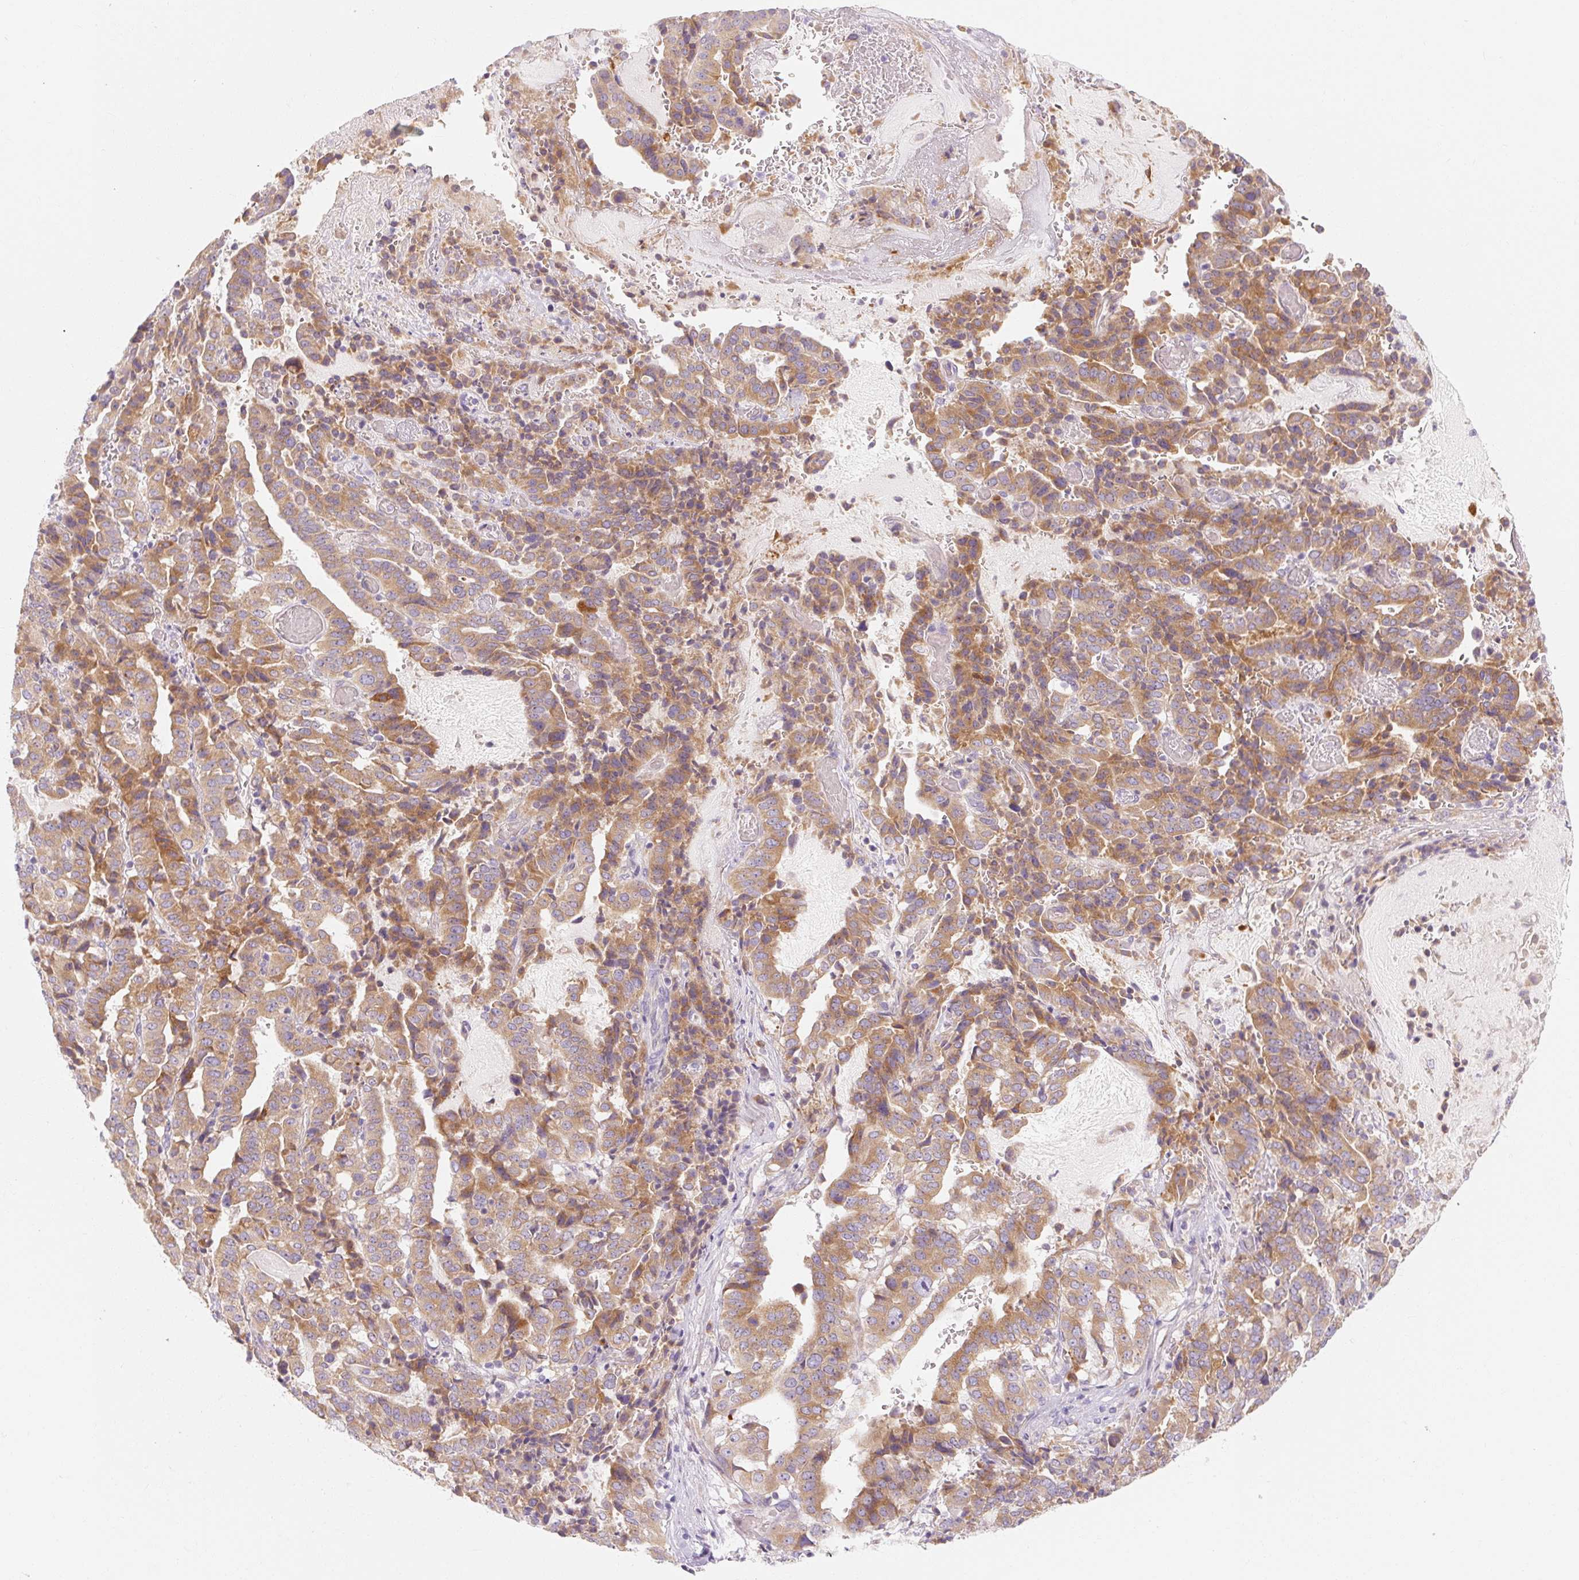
{"staining": {"intensity": "moderate", "quantity": ">75%", "location": "cytoplasmic/membranous"}, "tissue": "stomach cancer", "cell_type": "Tumor cells", "image_type": "cancer", "snomed": [{"axis": "morphology", "description": "Adenocarcinoma, NOS"}, {"axis": "topography", "description": "Stomach"}], "caption": "High-power microscopy captured an immunohistochemistry (IHC) image of stomach cancer, revealing moderate cytoplasmic/membranous expression in approximately >75% of tumor cells.", "gene": "MYO1D", "patient": {"sex": "male", "age": 48}}